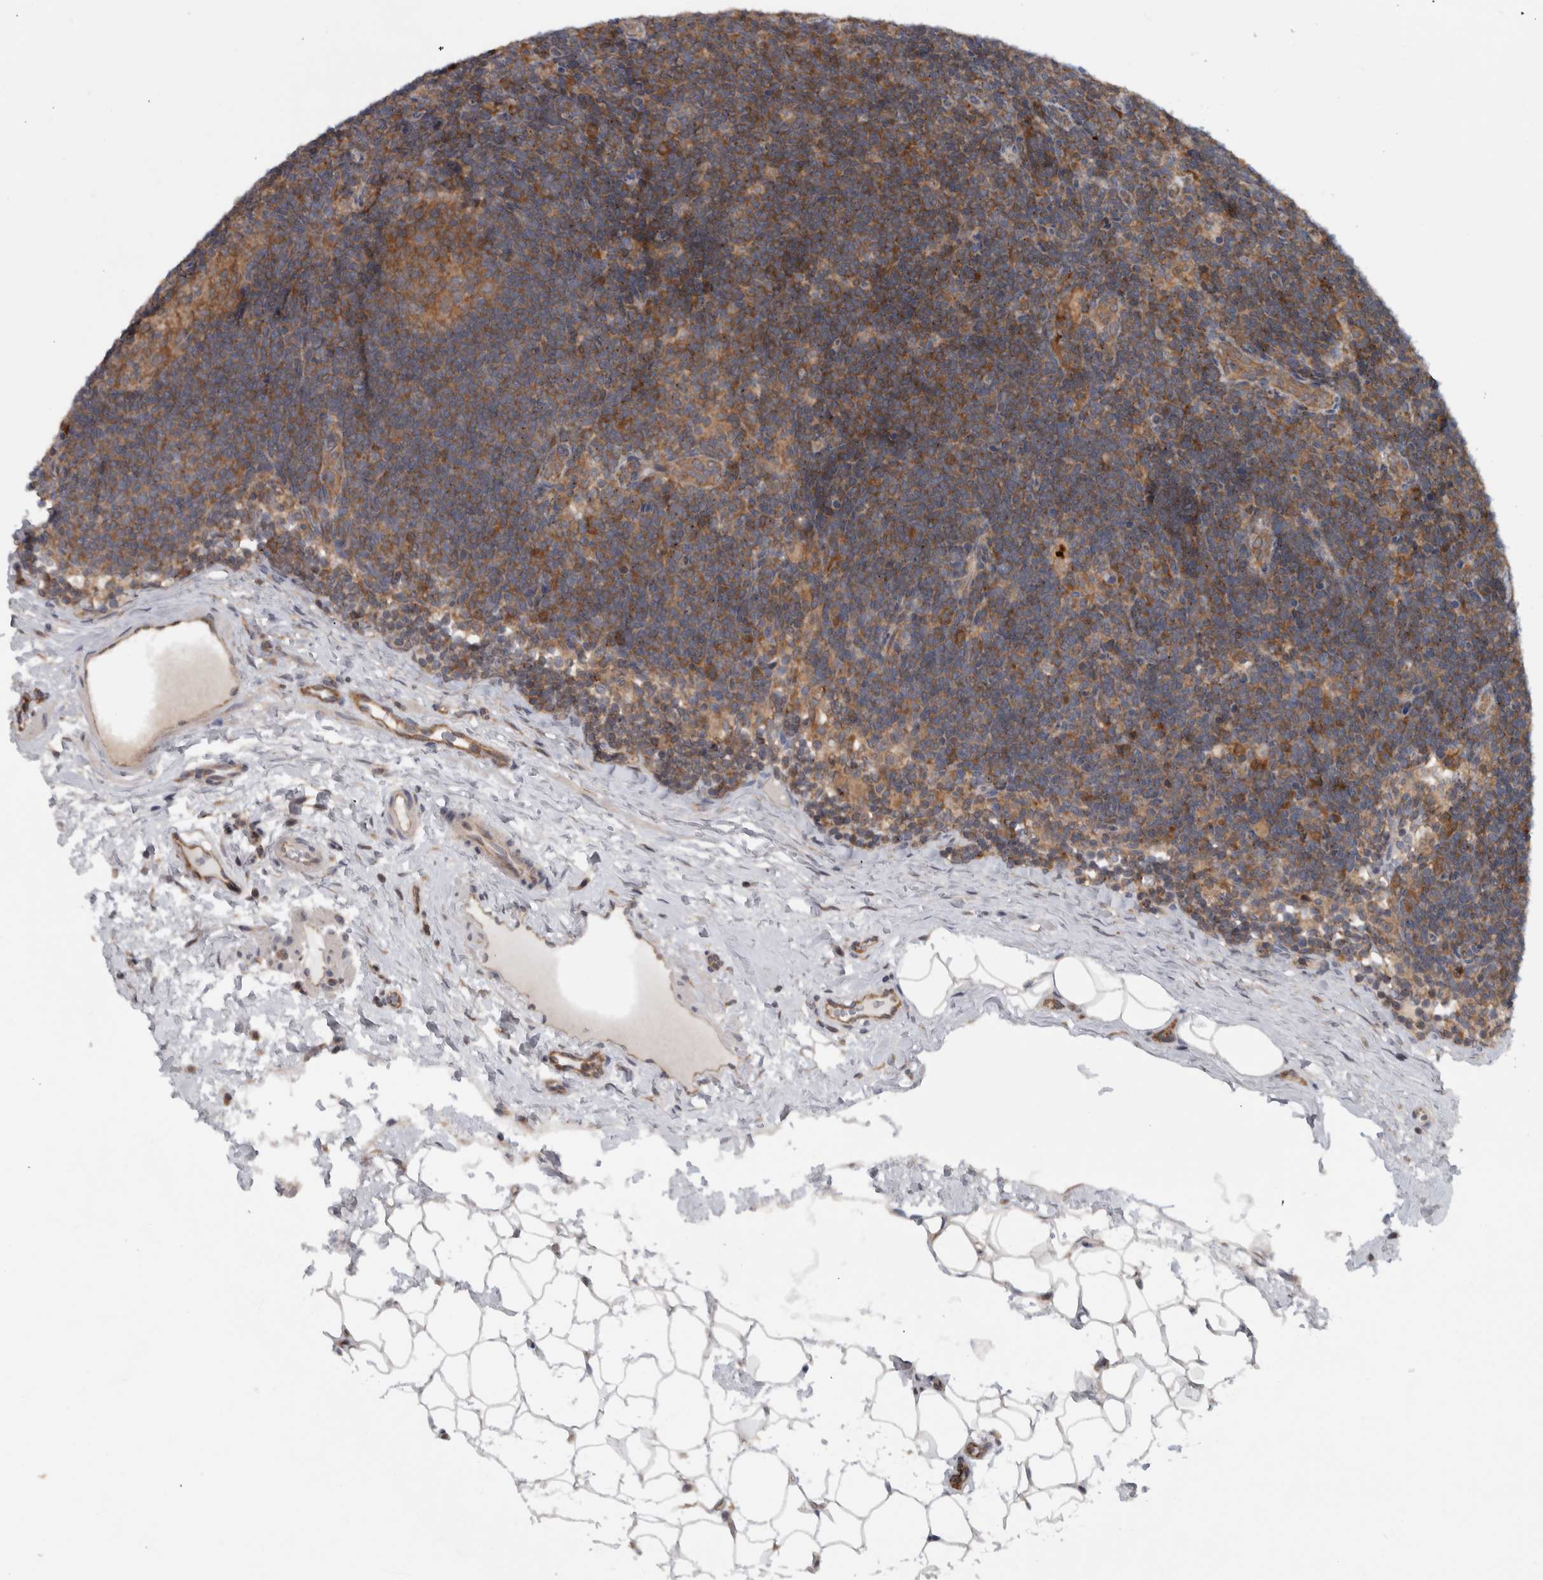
{"staining": {"intensity": "moderate", "quantity": ">75%", "location": "cytoplasmic/membranous"}, "tissue": "lymph node", "cell_type": "Germinal center cells", "image_type": "normal", "snomed": [{"axis": "morphology", "description": "Normal tissue, NOS"}, {"axis": "topography", "description": "Lymph node"}], "caption": "Immunohistochemistry (IHC) micrograph of benign human lymph node stained for a protein (brown), which exhibits medium levels of moderate cytoplasmic/membranous staining in approximately >75% of germinal center cells.", "gene": "CCDC43", "patient": {"sex": "female", "age": 22}}